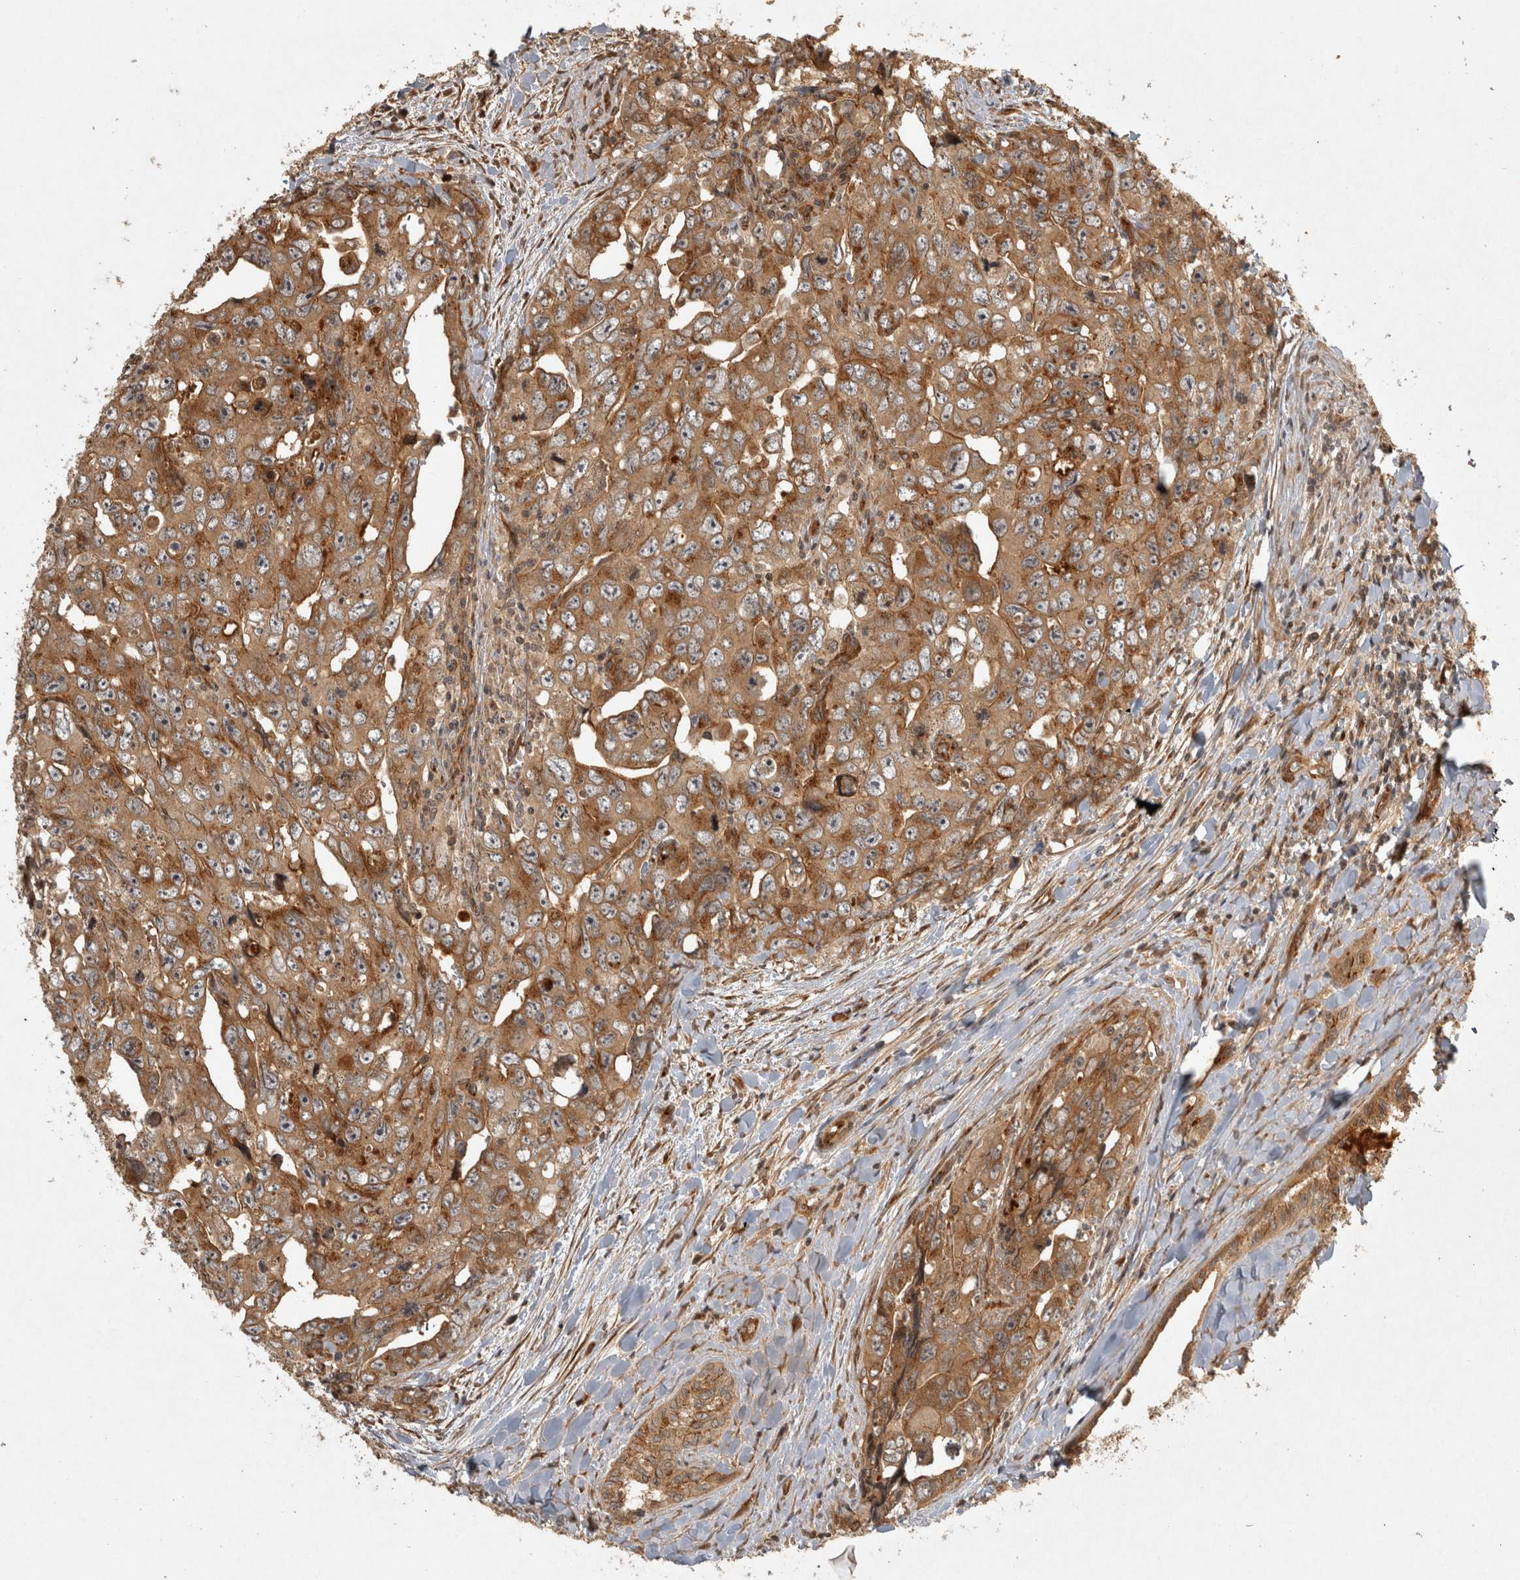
{"staining": {"intensity": "moderate", "quantity": ">75%", "location": "cytoplasmic/membranous"}, "tissue": "testis cancer", "cell_type": "Tumor cells", "image_type": "cancer", "snomed": [{"axis": "morphology", "description": "Carcinoma, Embryonal, NOS"}, {"axis": "topography", "description": "Testis"}], "caption": "A brown stain highlights moderate cytoplasmic/membranous positivity of a protein in human testis embryonal carcinoma tumor cells. Using DAB (3,3'-diaminobenzidine) (brown) and hematoxylin (blue) stains, captured at high magnification using brightfield microscopy.", "gene": "CAMSAP2", "patient": {"sex": "male", "age": 28}}